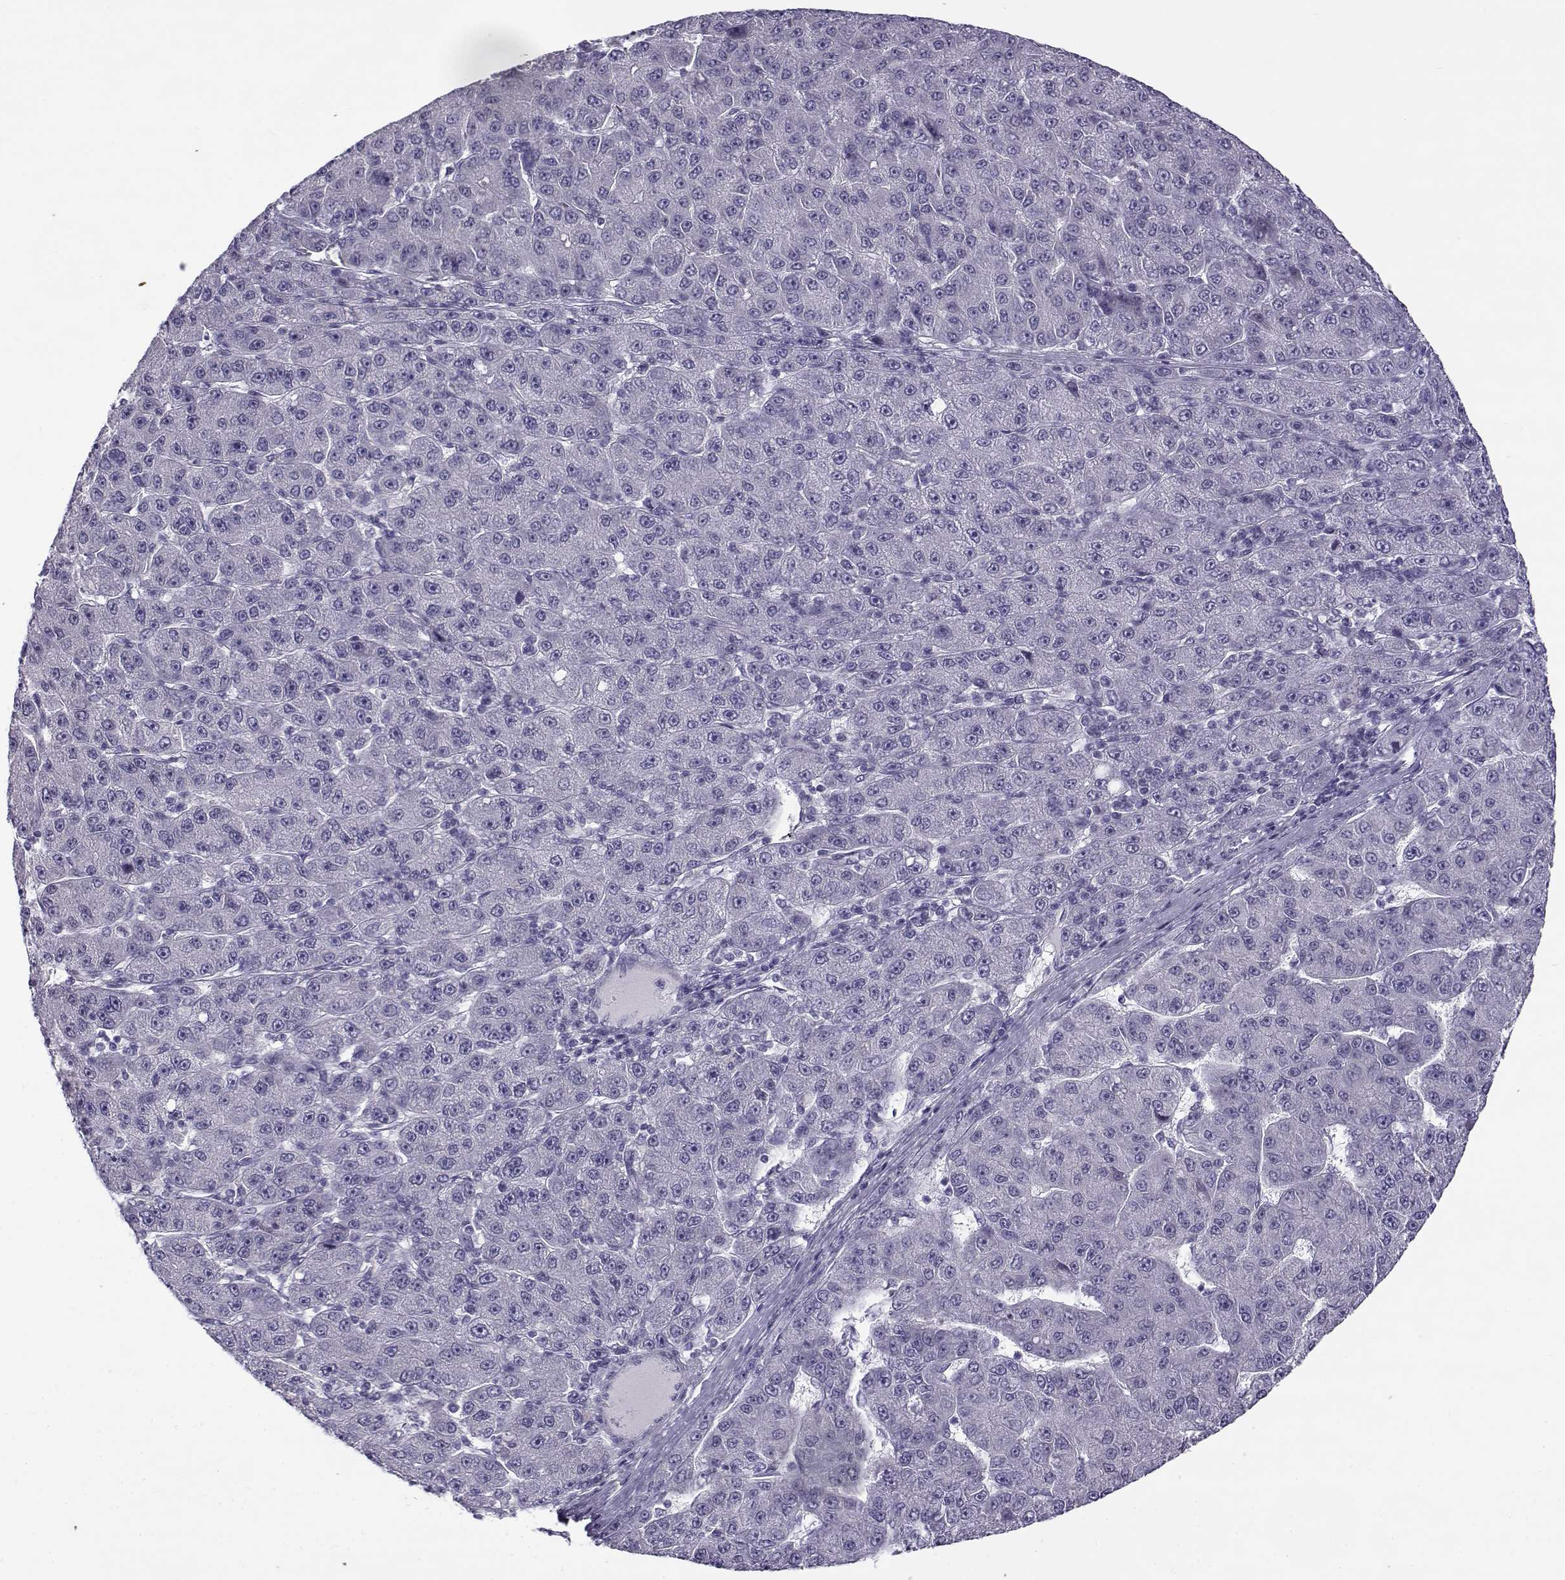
{"staining": {"intensity": "negative", "quantity": "none", "location": "none"}, "tissue": "liver cancer", "cell_type": "Tumor cells", "image_type": "cancer", "snomed": [{"axis": "morphology", "description": "Carcinoma, Hepatocellular, NOS"}, {"axis": "topography", "description": "Liver"}], "caption": "An immunohistochemistry (IHC) image of liver hepatocellular carcinoma is shown. There is no staining in tumor cells of liver hepatocellular carcinoma. (DAB immunohistochemistry with hematoxylin counter stain).", "gene": "TEX55", "patient": {"sex": "male", "age": 67}}